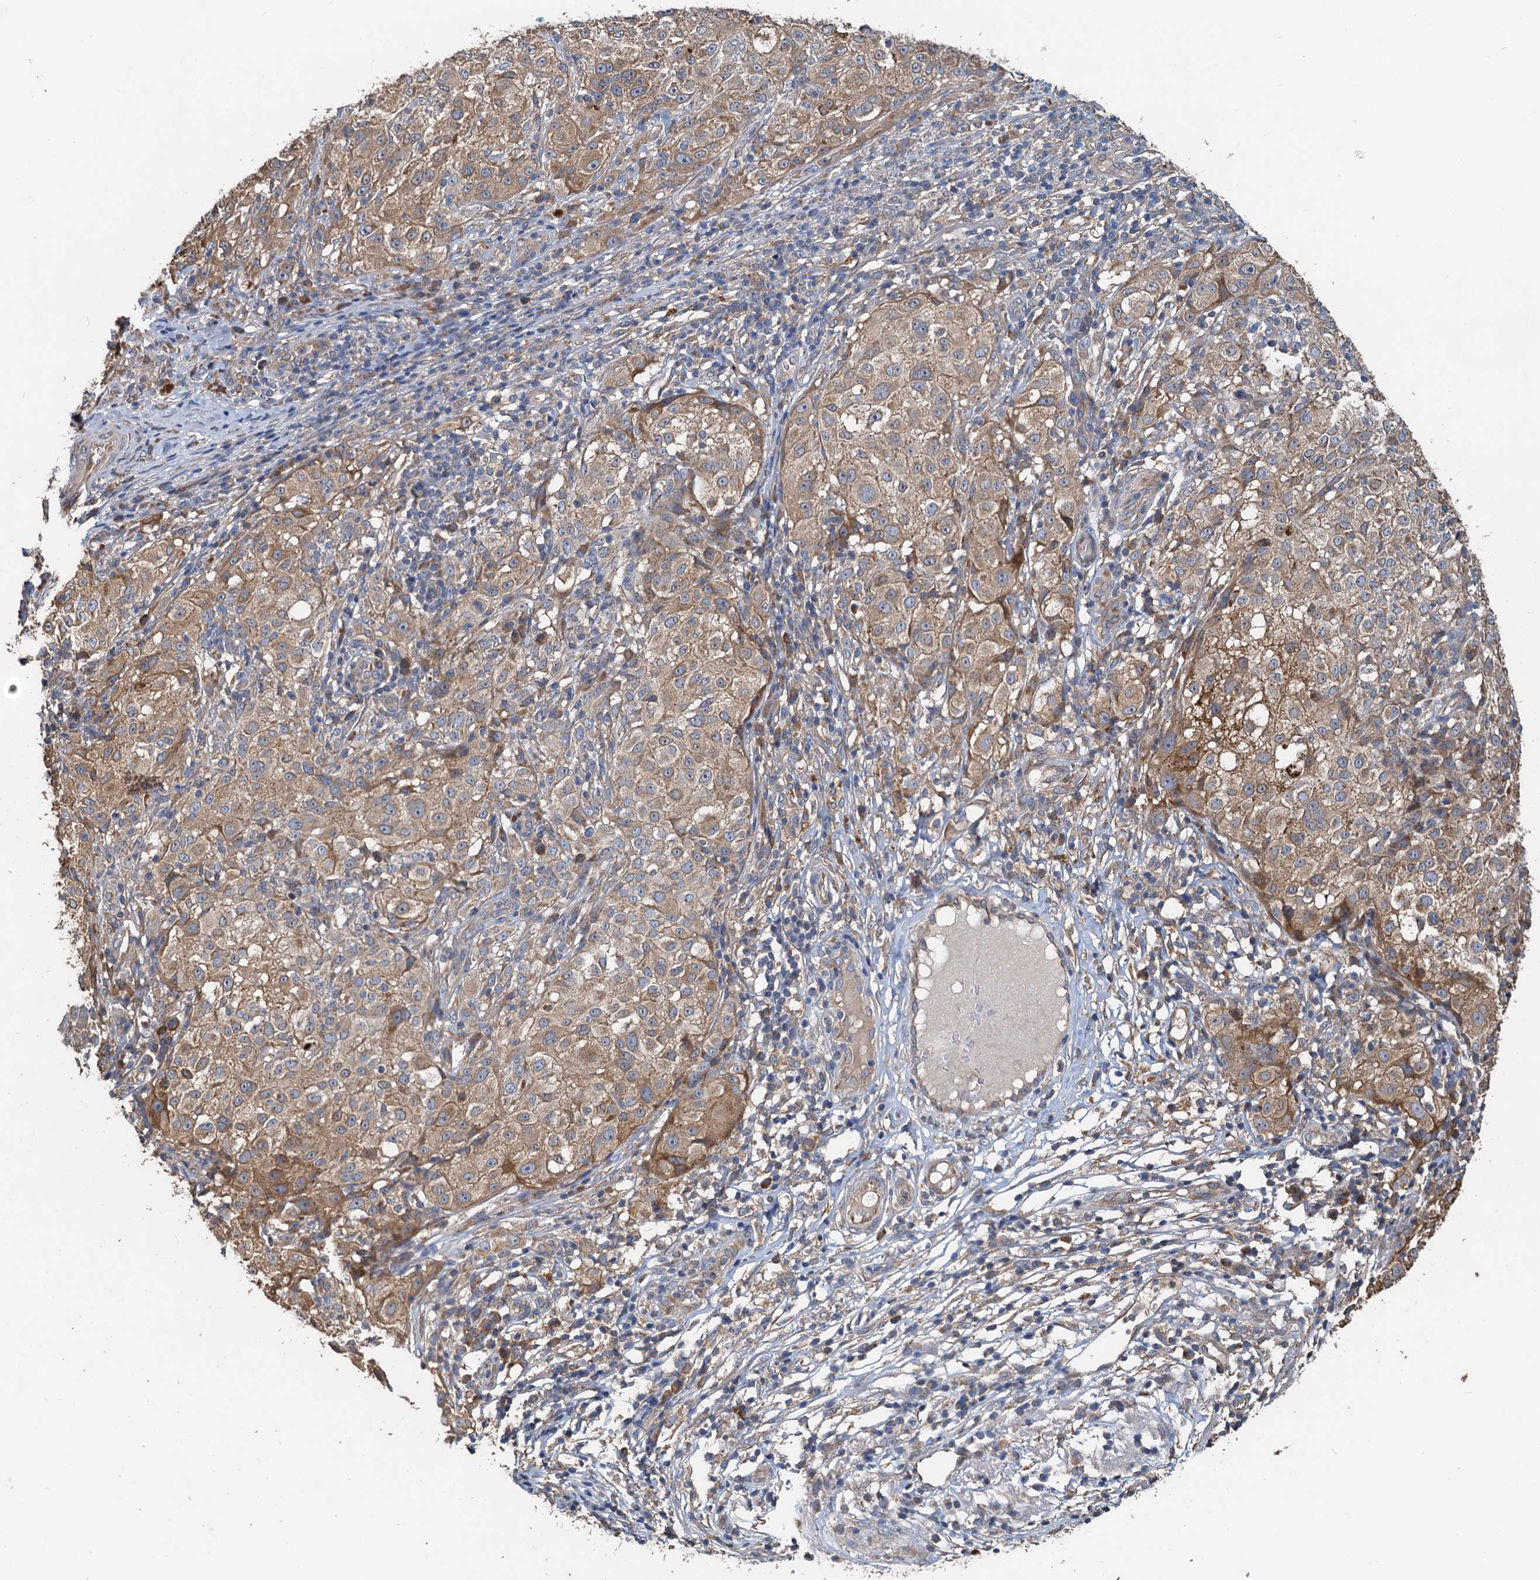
{"staining": {"intensity": "weak", "quantity": ">75%", "location": "cytoplasmic/membranous"}, "tissue": "melanoma", "cell_type": "Tumor cells", "image_type": "cancer", "snomed": [{"axis": "morphology", "description": "Necrosis, NOS"}, {"axis": "morphology", "description": "Malignant melanoma, NOS"}, {"axis": "topography", "description": "Skin"}], "caption": "About >75% of tumor cells in melanoma exhibit weak cytoplasmic/membranous protein positivity as visualized by brown immunohistochemical staining.", "gene": "HYI", "patient": {"sex": "female", "age": 87}}